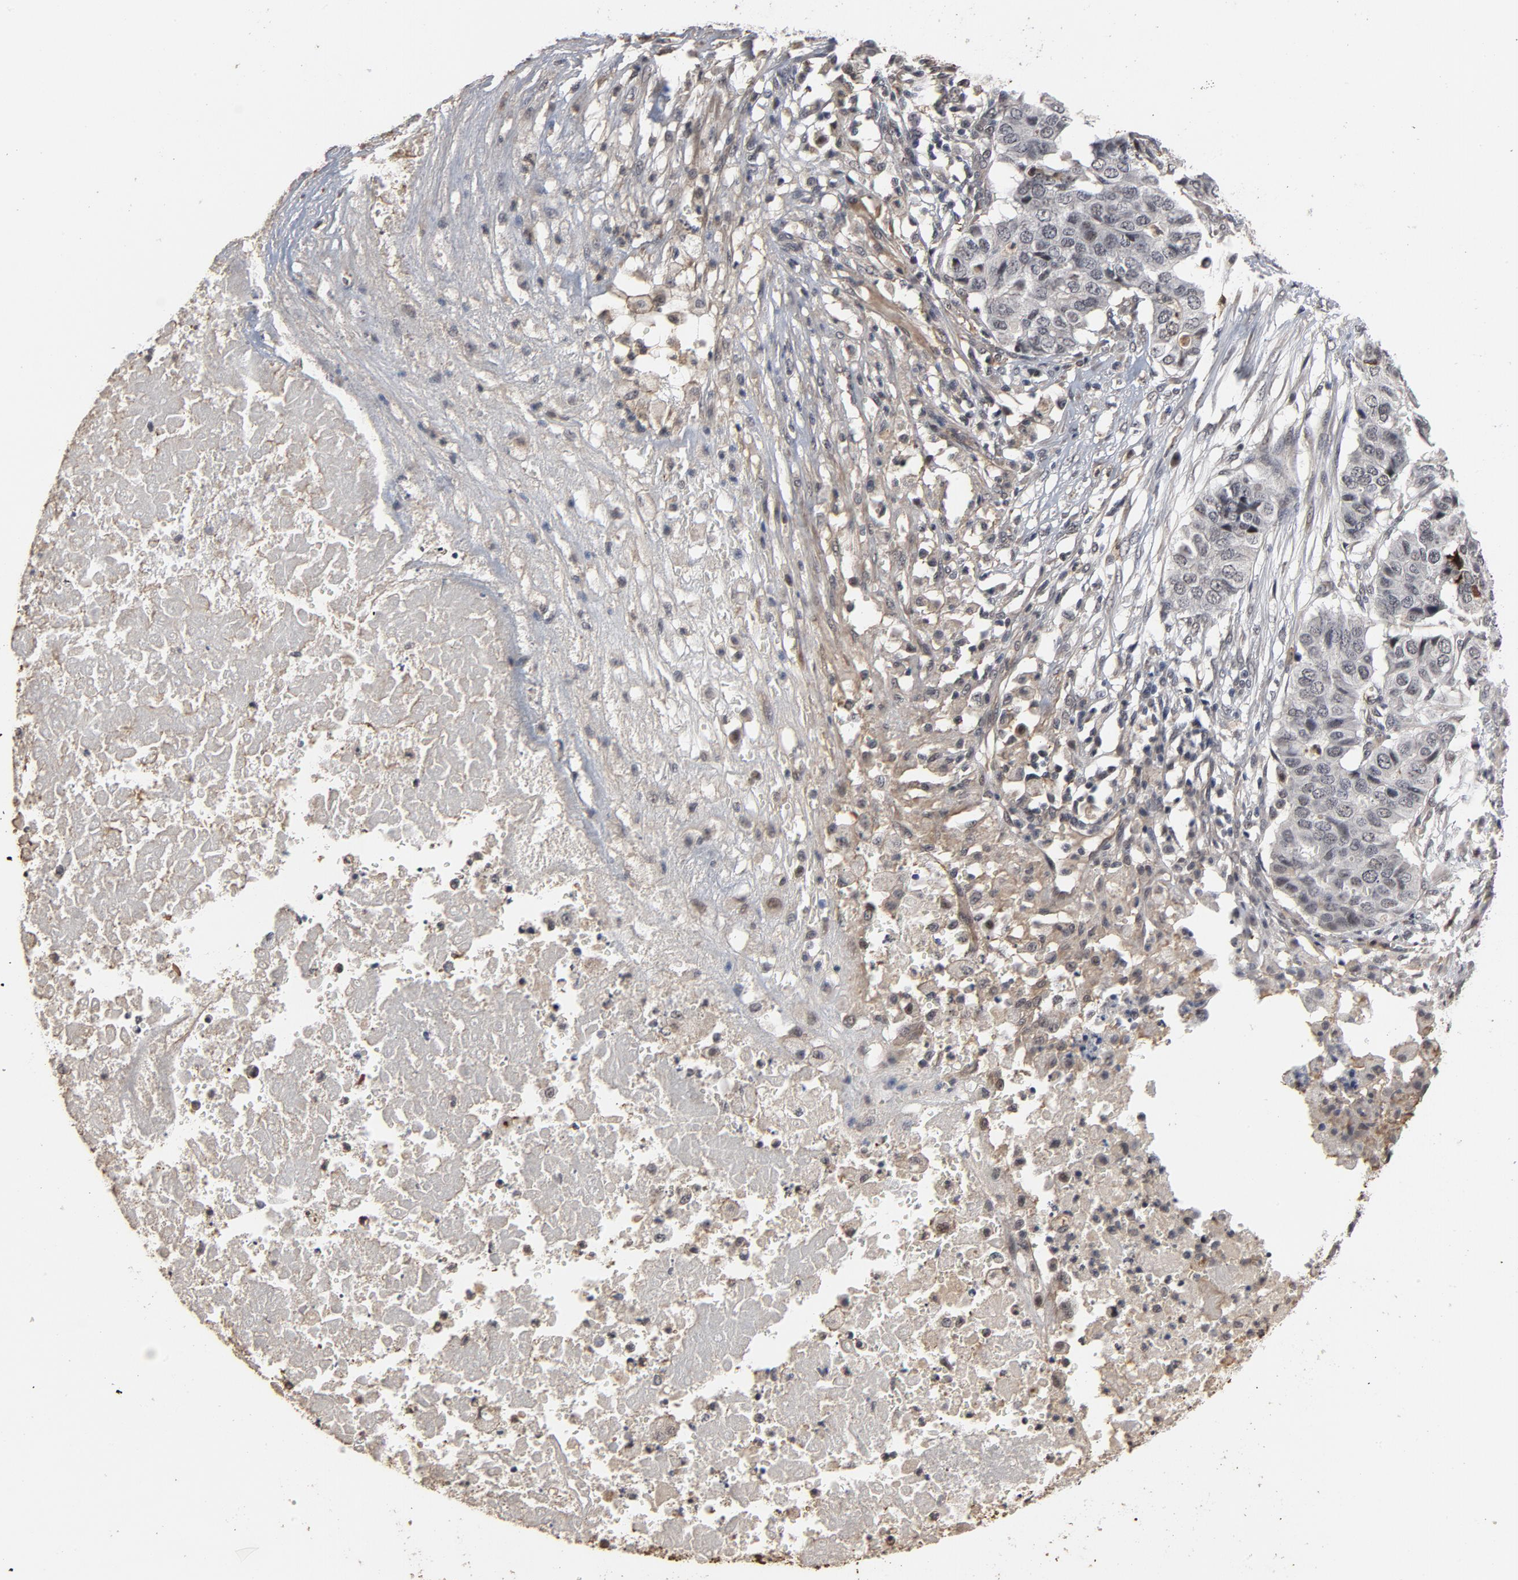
{"staining": {"intensity": "negative", "quantity": "none", "location": "none"}, "tissue": "pancreatic cancer", "cell_type": "Tumor cells", "image_type": "cancer", "snomed": [{"axis": "morphology", "description": "Adenocarcinoma, NOS"}, {"axis": "topography", "description": "Pancreas"}], "caption": "Pancreatic adenocarcinoma stained for a protein using immunohistochemistry (IHC) exhibits no expression tumor cells.", "gene": "RTL5", "patient": {"sex": "male", "age": 50}}